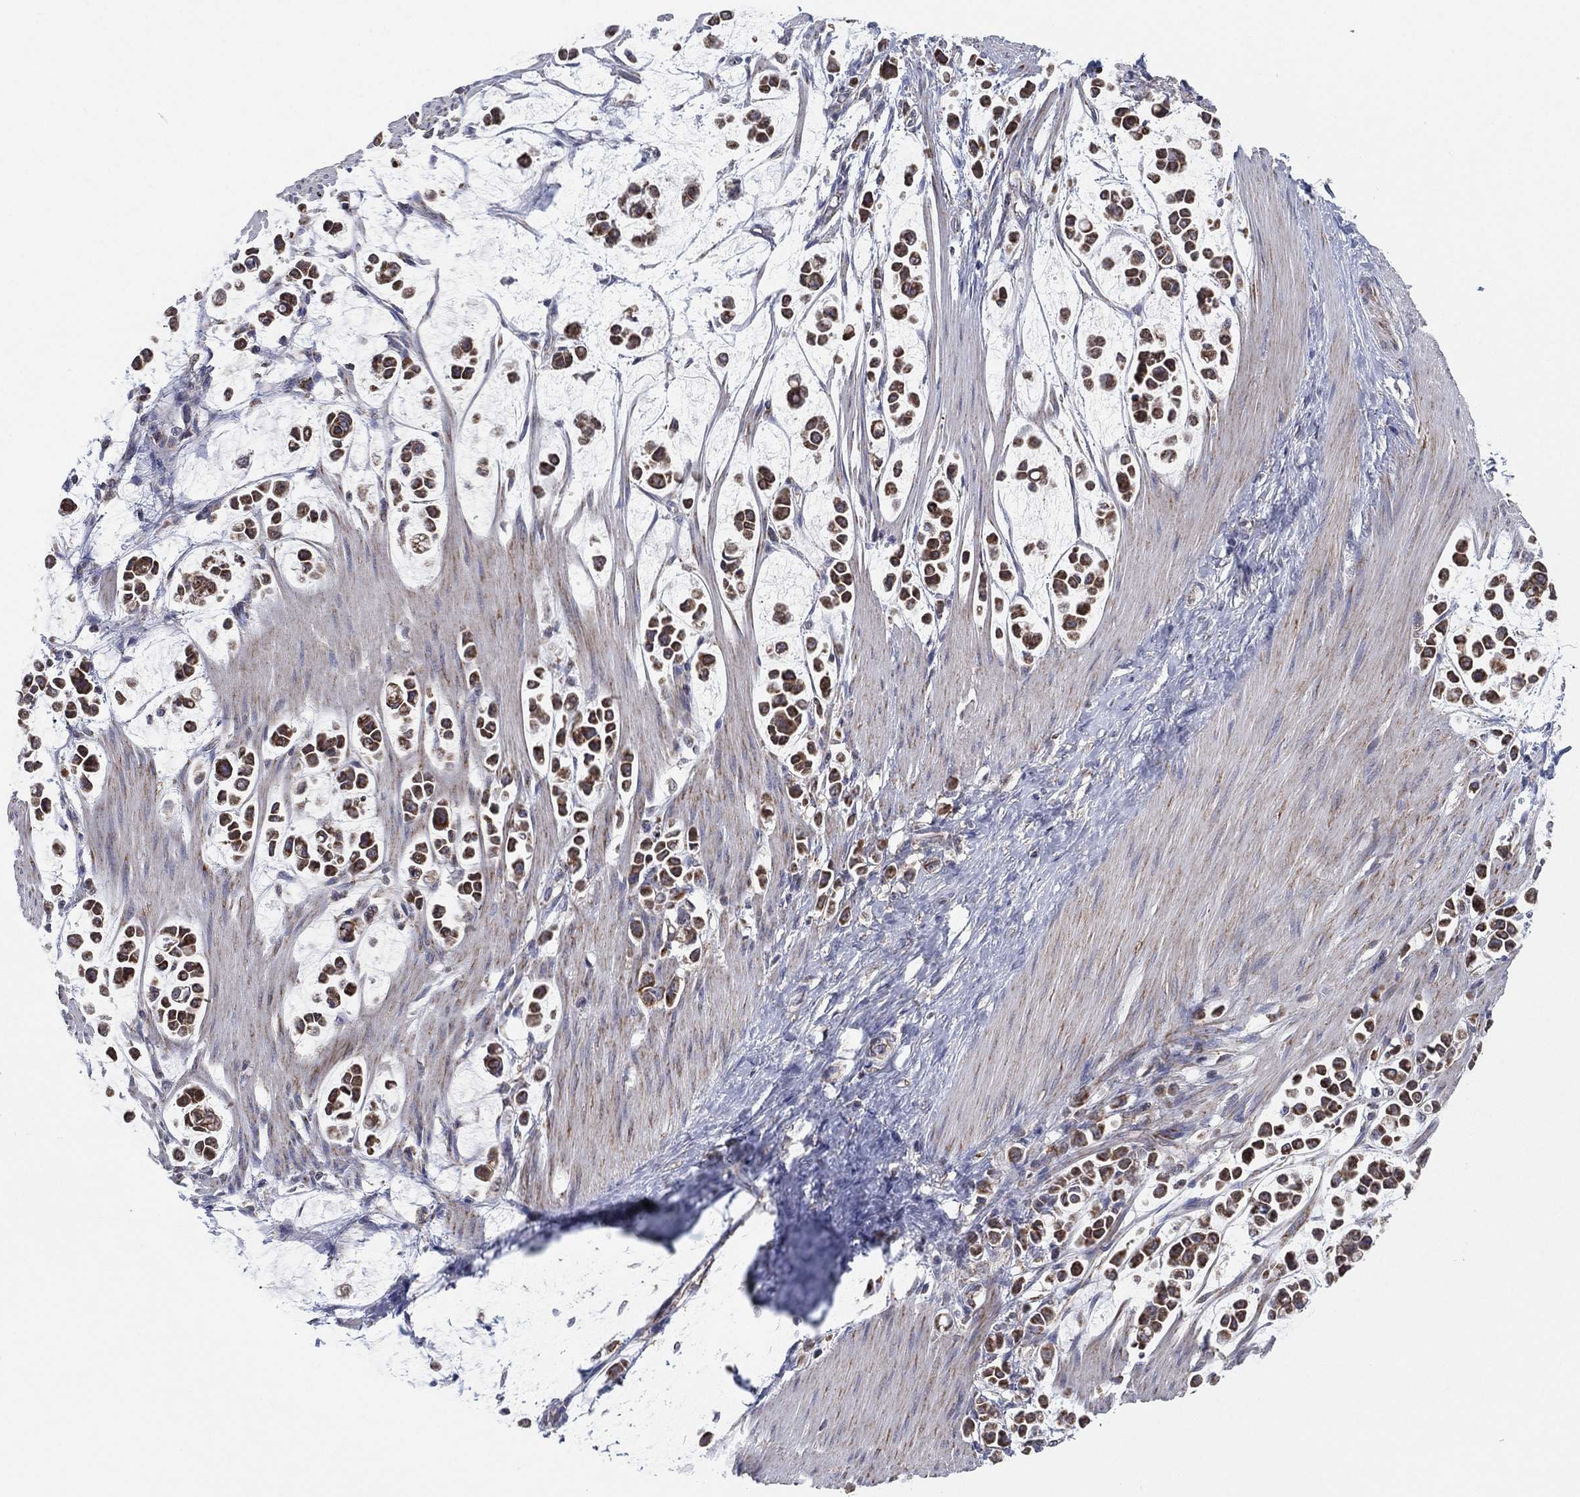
{"staining": {"intensity": "moderate", "quantity": "25%-75%", "location": "cytoplasmic/membranous"}, "tissue": "stomach cancer", "cell_type": "Tumor cells", "image_type": "cancer", "snomed": [{"axis": "morphology", "description": "Adenocarcinoma, NOS"}, {"axis": "topography", "description": "Stomach"}], "caption": "Adenocarcinoma (stomach) stained with DAB immunohistochemistry (IHC) reveals medium levels of moderate cytoplasmic/membranous staining in about 25%-75% of tumor cells.", "gene": "PSMG4", "patient": {"sex": "male", "age": 82}}